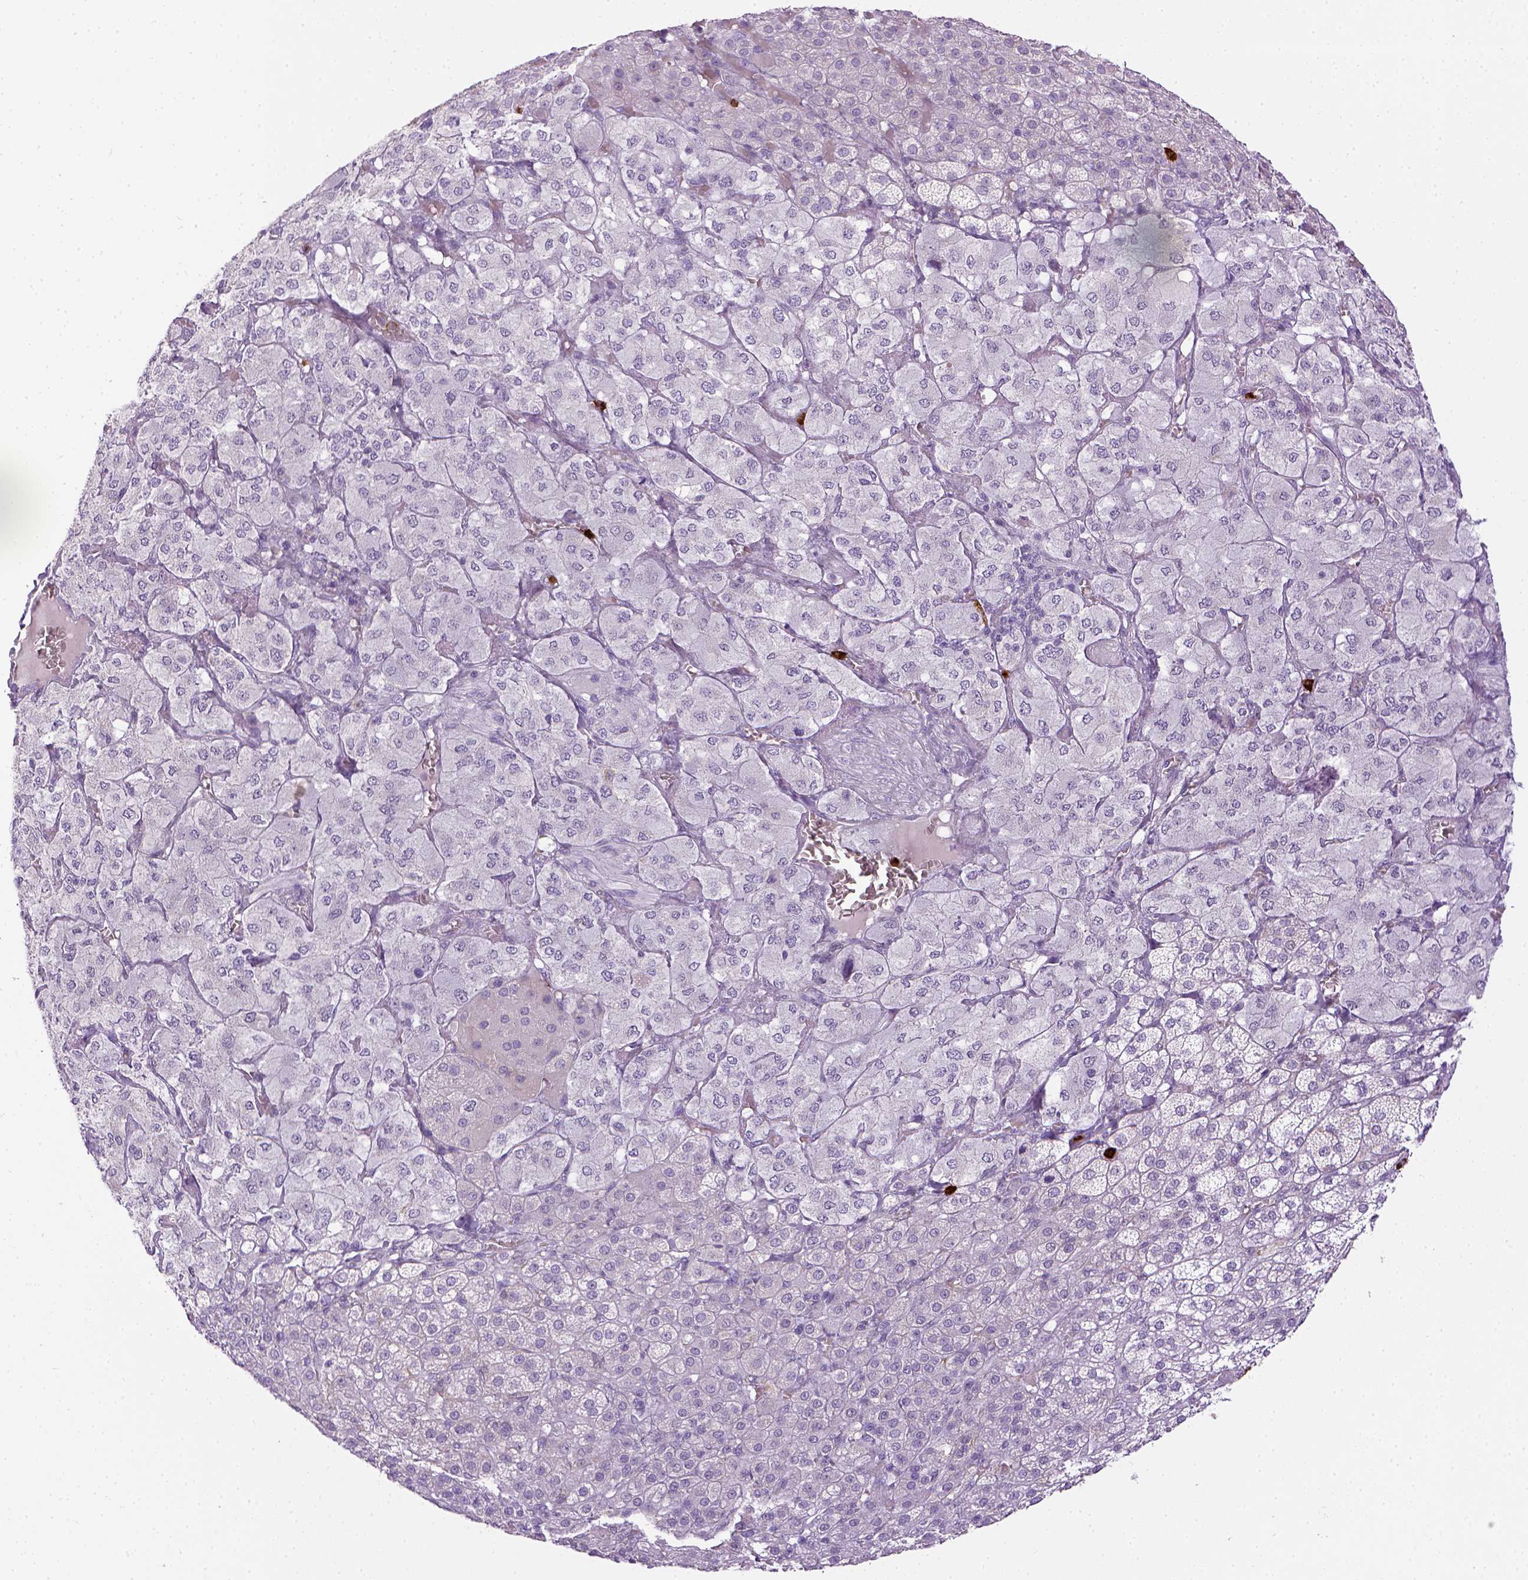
{"staining": {"intensity": "negative", "quantity": "none", "location": "none"}, "tissue": "adrenal gland", "cell_type": "Glandular cells", "image_type": "normal", "snomed": [{"axis": "morphology", "description": "Normal tissue, NOS"}, {"axis": "topography", "description": "Adrenal gland"}], "caption": "Glandular cells show no significant protein staining in unremarkable adrenal gland. Nuclei are stained in blue.", "gene": "ITGAM", "patient": {"sex": "female", "age": 60}}